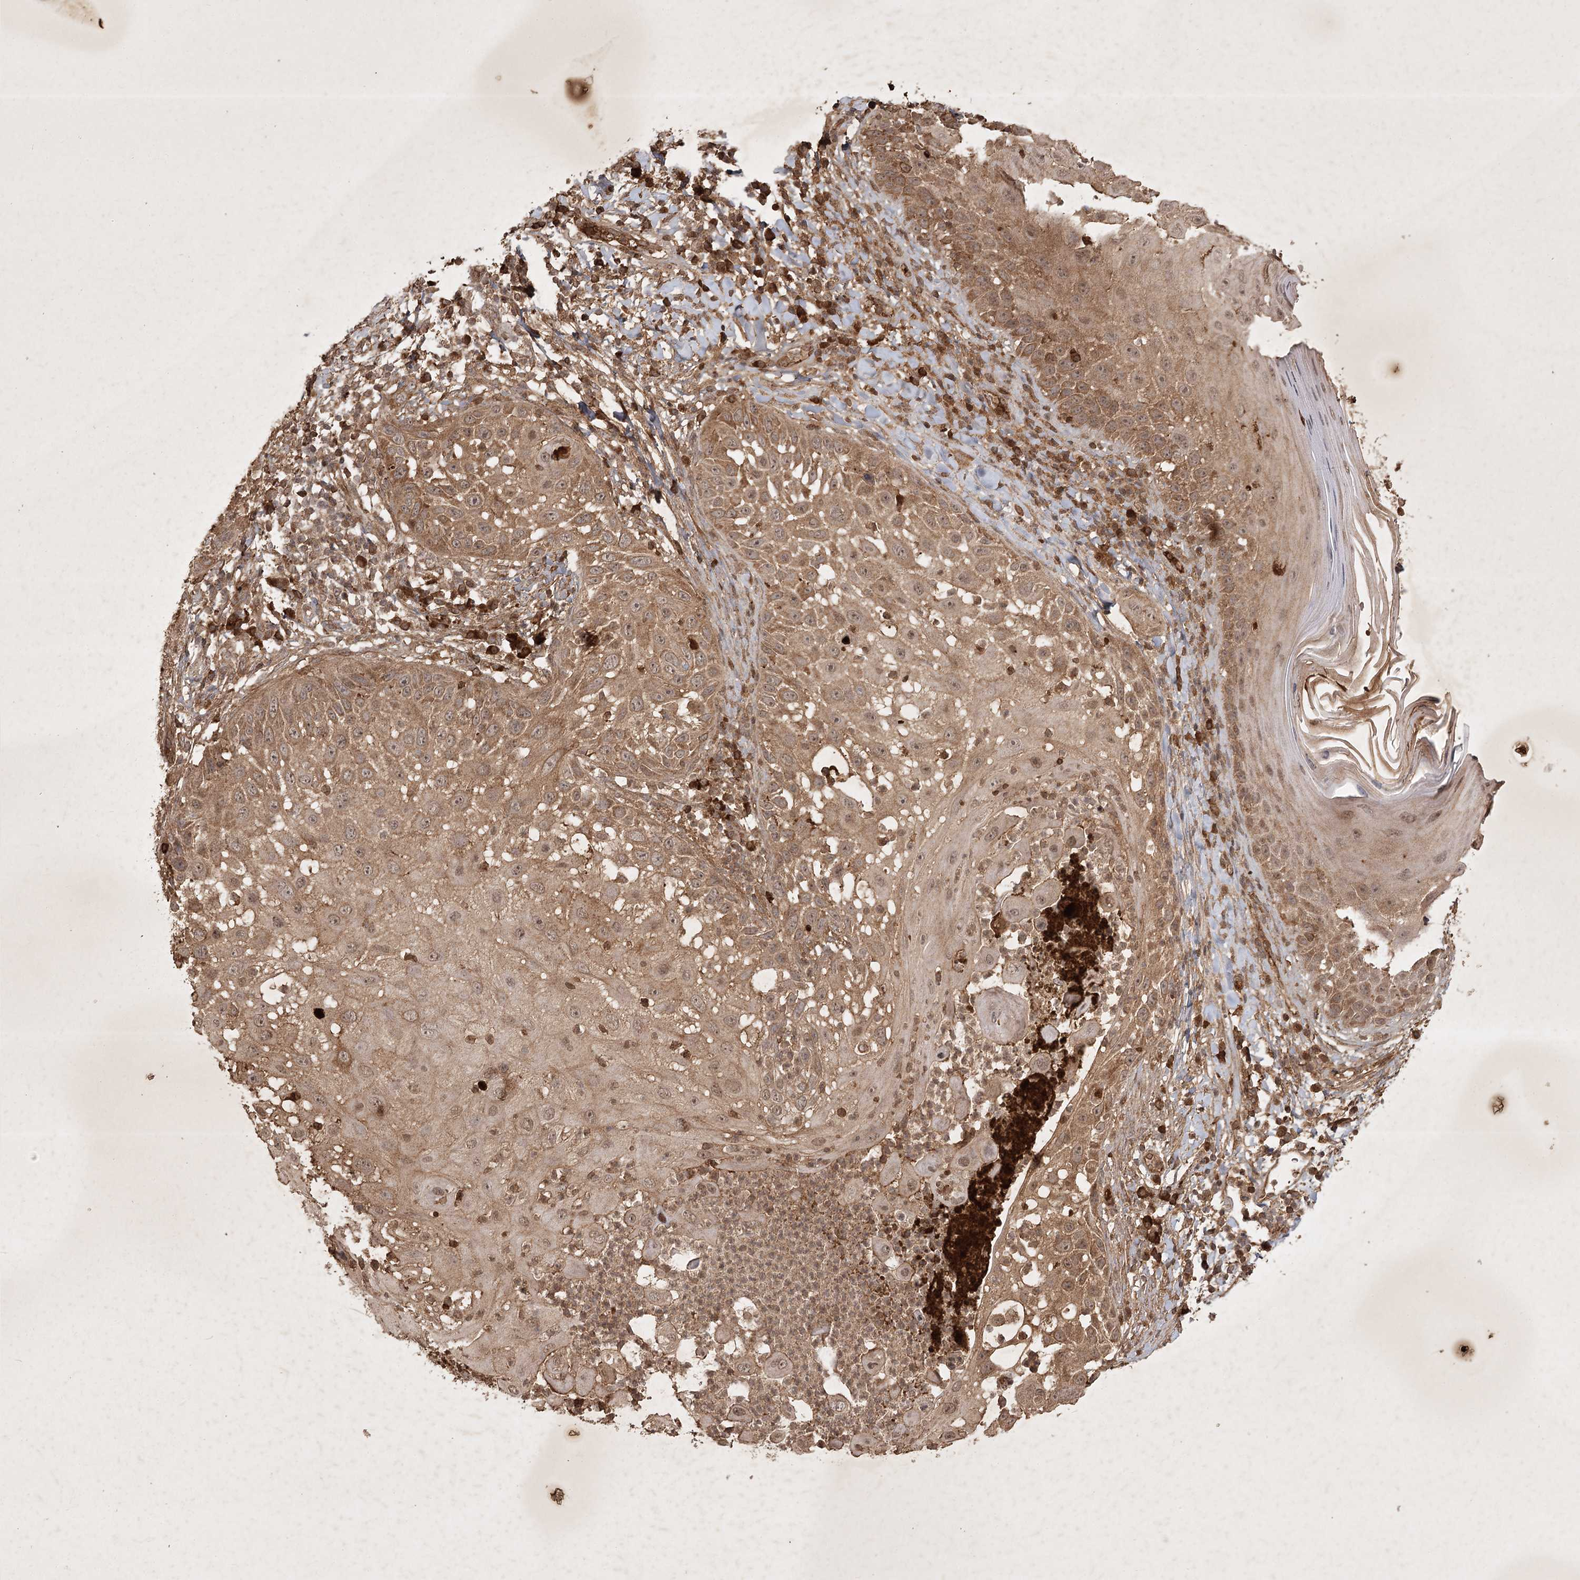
{"staining": {"intensity": "moderate", "quantity": ">75%", "location": "cytoplasmic/membranous"}, "tissue": "skin cancer", "cell_type": "Tumor cells", "image_type": "cancer", "snomed": [{"axis": "morphology", "description": "Squamous cell carcinoma, NOS"}, {"axis": "topography", "description": "Skin"}], "caption": "The micrograph shows a brown stain indicating the presence of a protein in the cytoplasmic/membranous of tumor cells in squamous cell carcinoma (skin).", "gene": "ARL13A", "patient": {"sex": "female", "age": 44}}